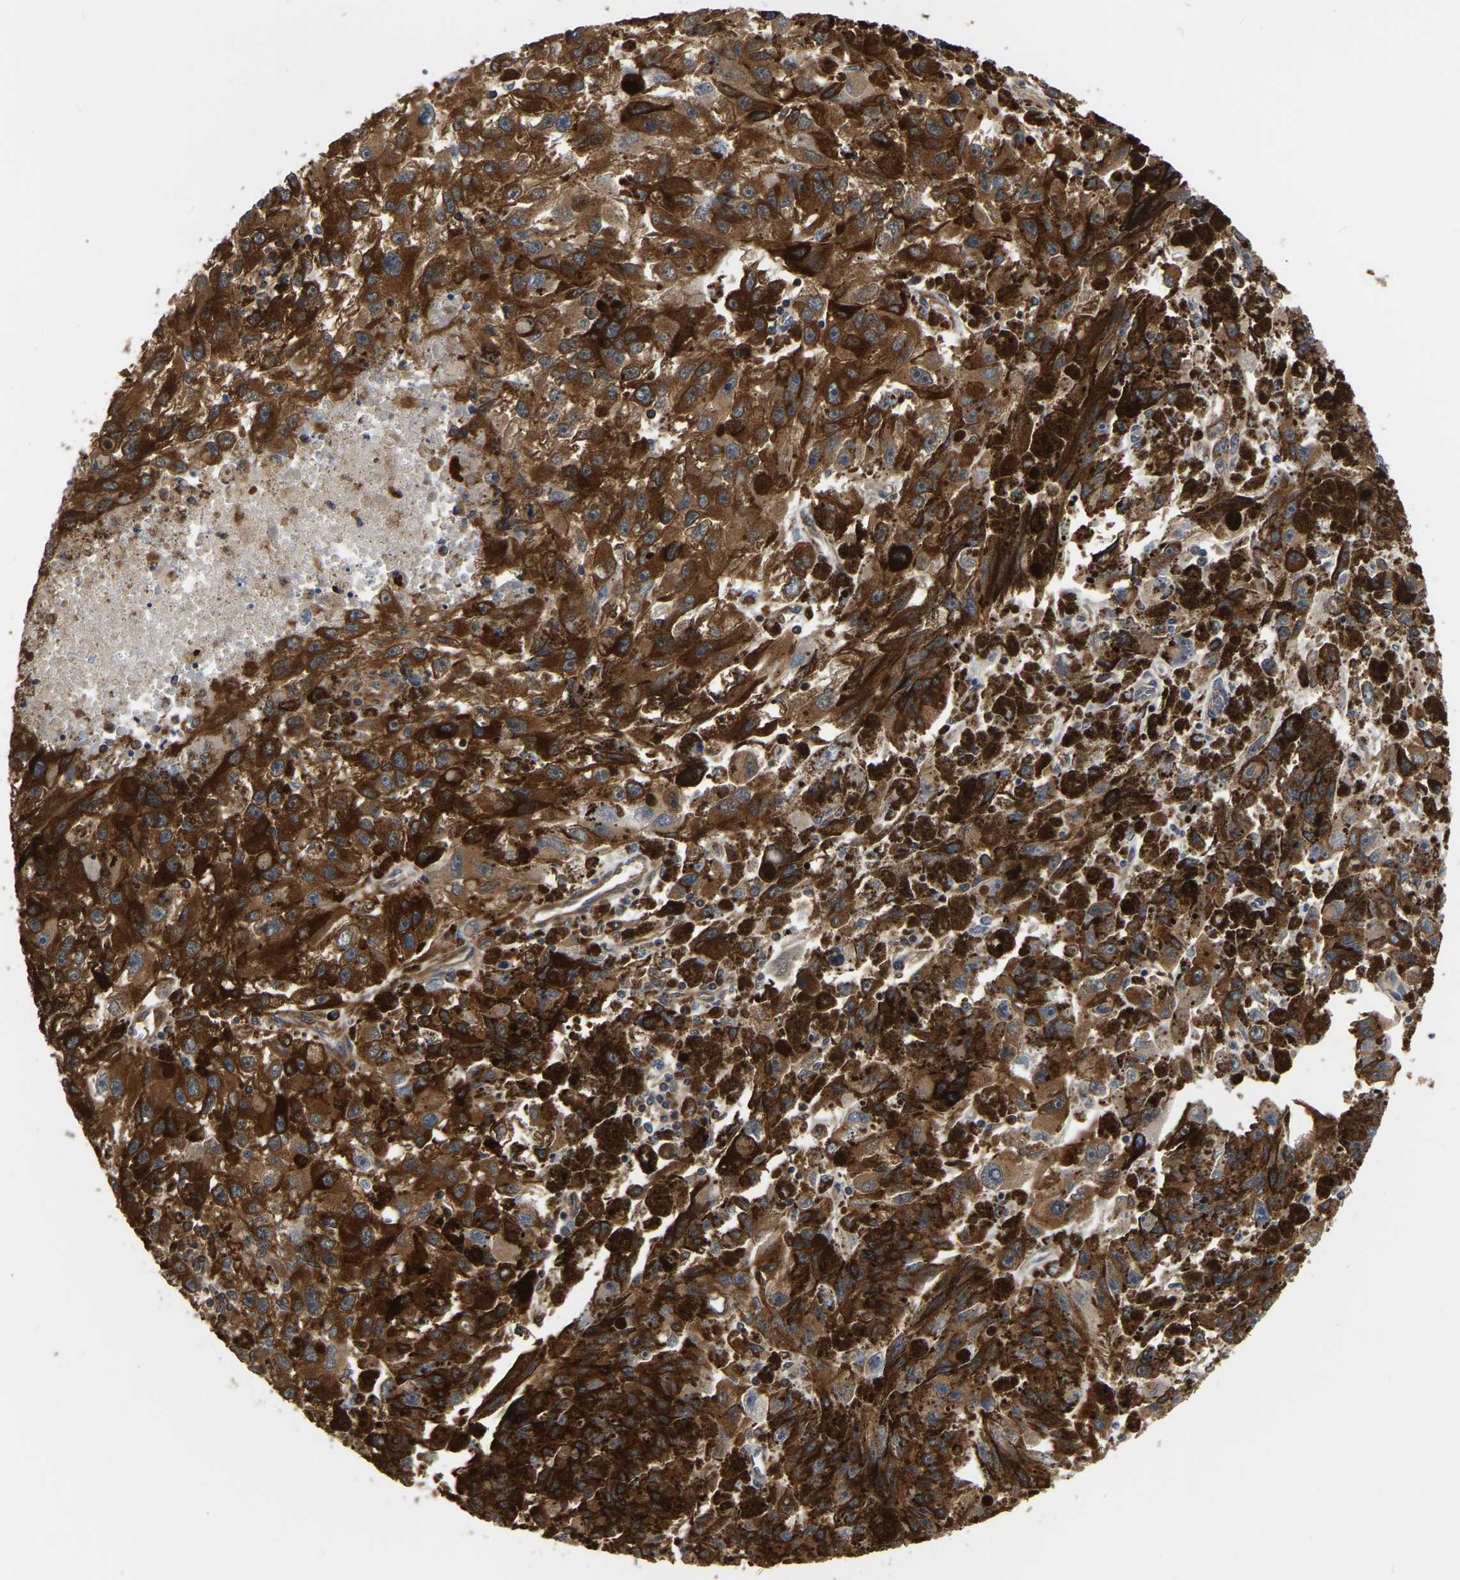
{"staining": {"intensity": "strong", "quantity": ">75%", "location": "cytoplasmic/membranous"}, "tissue": "melanoma", "cell_type": "Tumor cells", "image_type": "cancer", "snomed": [{"axis": "morphology", "description": "Malignant melanoma, NOS"}, {"axis": "topography", "description": "Skin"}], "caption": "The image demonstrates staining of melanoma, revealing strong cytoplasmic/membranous protein positivity (brown color) within tumor cells.", "gene": "GARS1", "patient": {"sex": "female", "age": 104}}